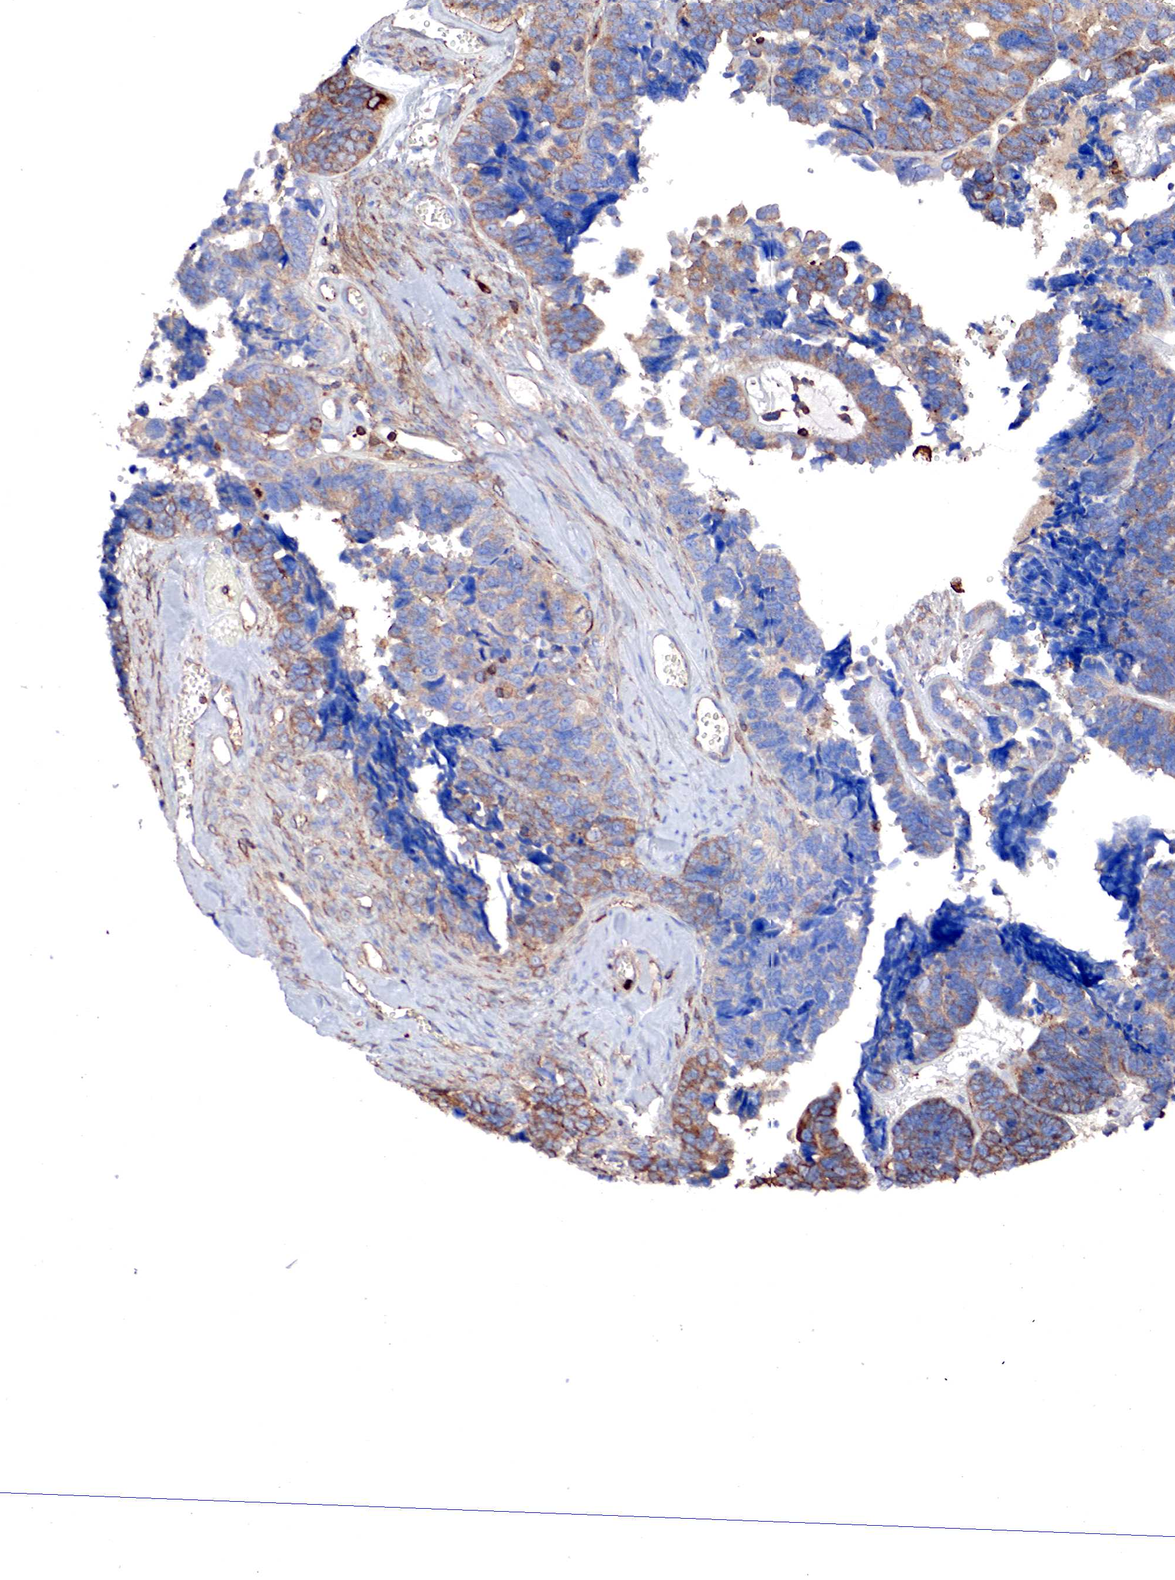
{"staining": {"intensity": "weak", "quantity": "25%-75%", "location": "cytoplasmic/membranous"}, "tissue": "ovarian cancer", "cell_type": "Tumor cells", "image_type": "cancer", "snomed": [{"axis": "morphology", "description": "Cystadenocarcinoma, serous, NOS"}, {"axis": "topography", "description": "Ovary"}], "caption": "Immunohistochemistry (DAB) staining of ovarian serous cystadenocarcinoma reveals weak cytoplasmic/membranous protein positivity in approximately 25%-75% of tumor cells.", "gene": "G6PD", "patient": {"sex": "female", "age": 77}}